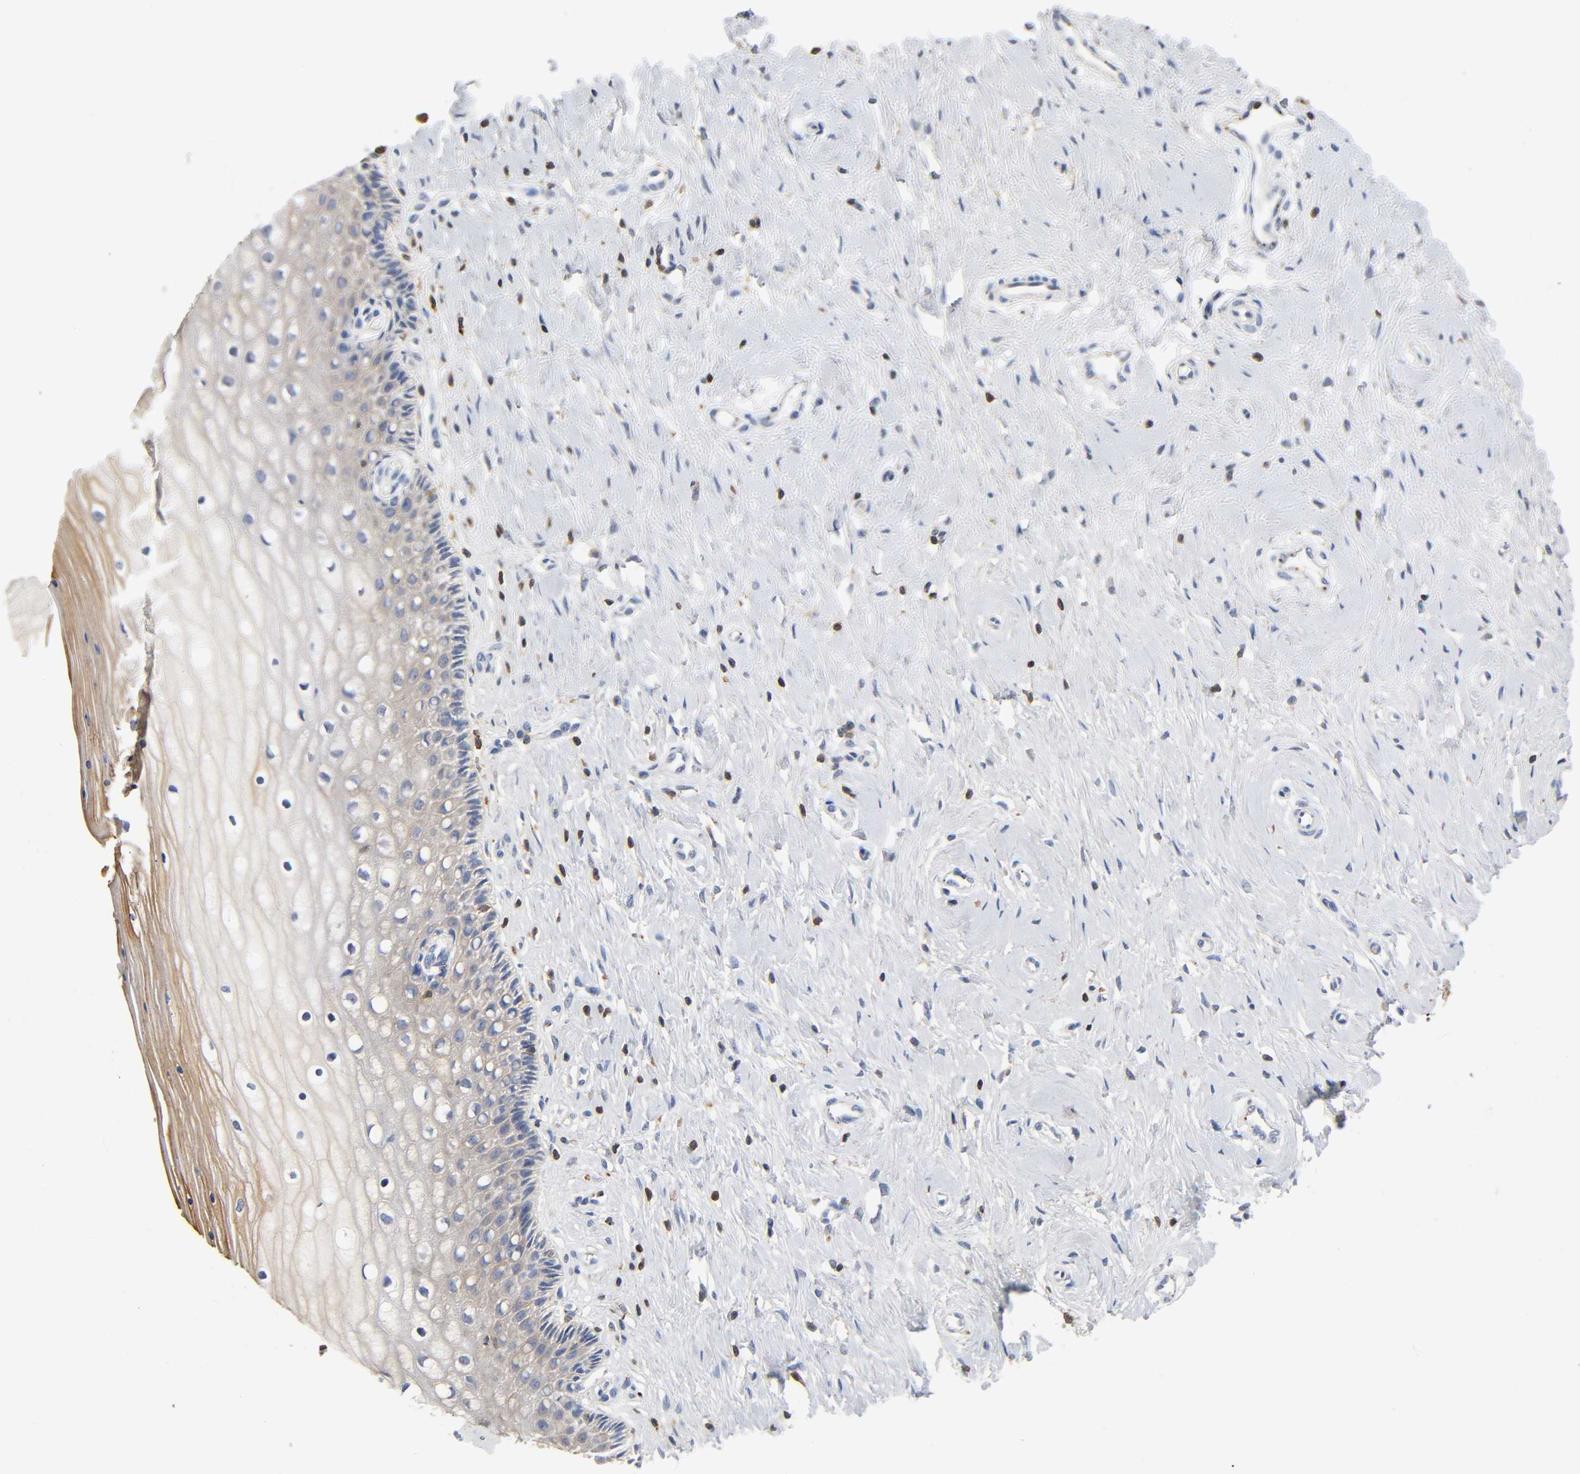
{"staining": {"intensity": "weak", "quantity": "25%-75%", "location": "cytoplasmic/membranous"}, "tissue": "cervix", "cell_type": "Glandular cells", "image_type": "normal", "snomed": [{"axis": "morphology", "description": "Normal tissue, NOS"}, {"axis": "topography", "description": "Cervix"}], "caption": "A high-resolution image shows immunohistochemistry staining of unremarkable cervix, which reveals weak cytoplasmic/membranous expression in approximately 25%-75% of glandular cells.", "gene": "UCKL1", "patient": {"sex": "female", "age": 46}}